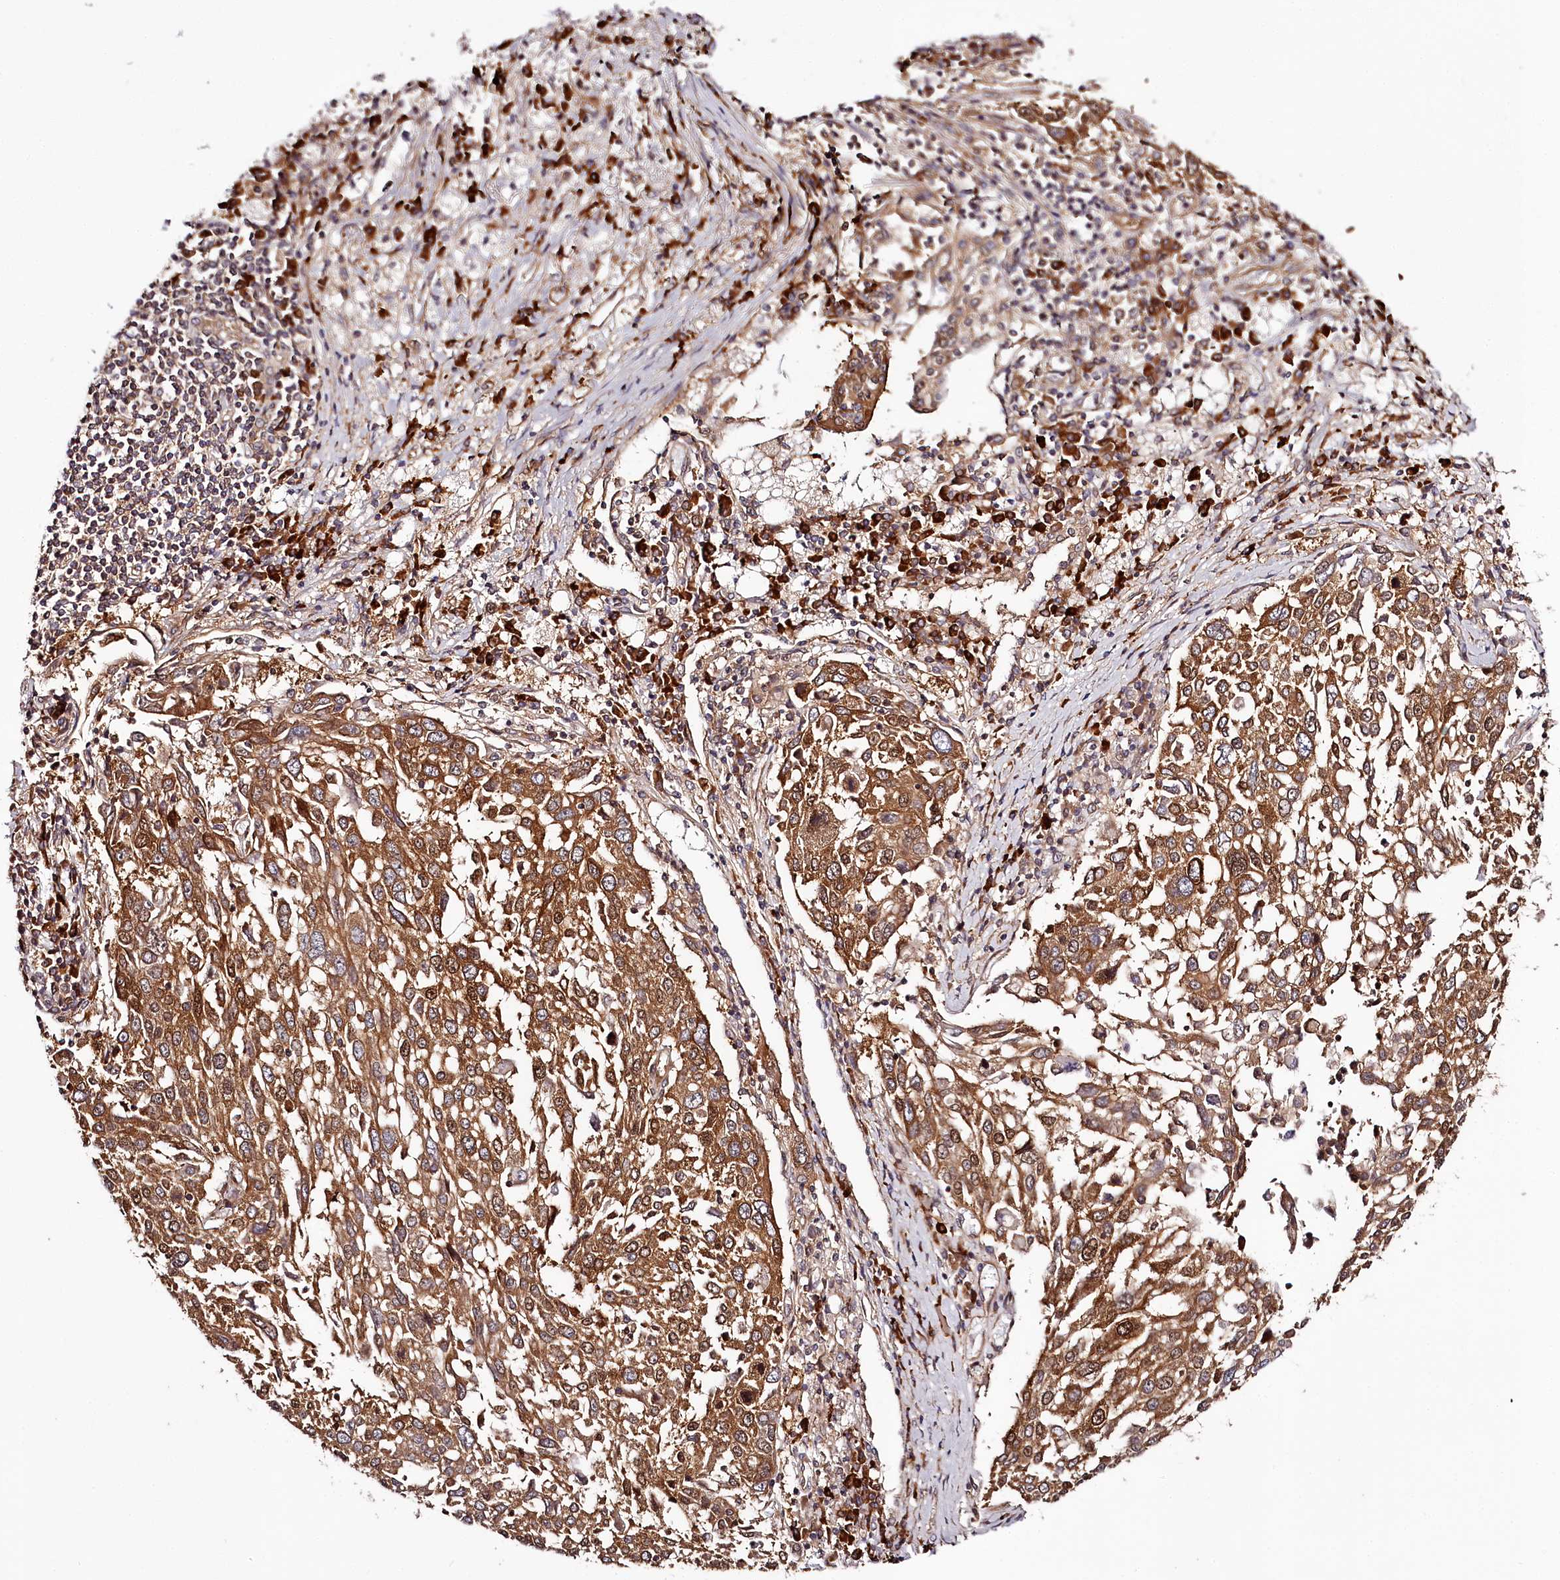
{"staining": {"intensity": "moderate", "quantity": ">75%", "location": "cytoplasmic/membranous"}, "tissue": "lung cancer", "cell_type": "Tumor cells", "image_type": "cancer", "snomed": [{"axis": "morphology", "description": "Squamous cell carcinoma, NOS"}, {"axis": "topography", "description": "Lung"}], "caption": "DAB immunohistochemical staining of lung cancer reveals moderate cytoplasmic/membranous protein expression in approximately >75% of tumor cells.", "gene": "TARS1", "patient": {"sex": "male", "age": 65}}